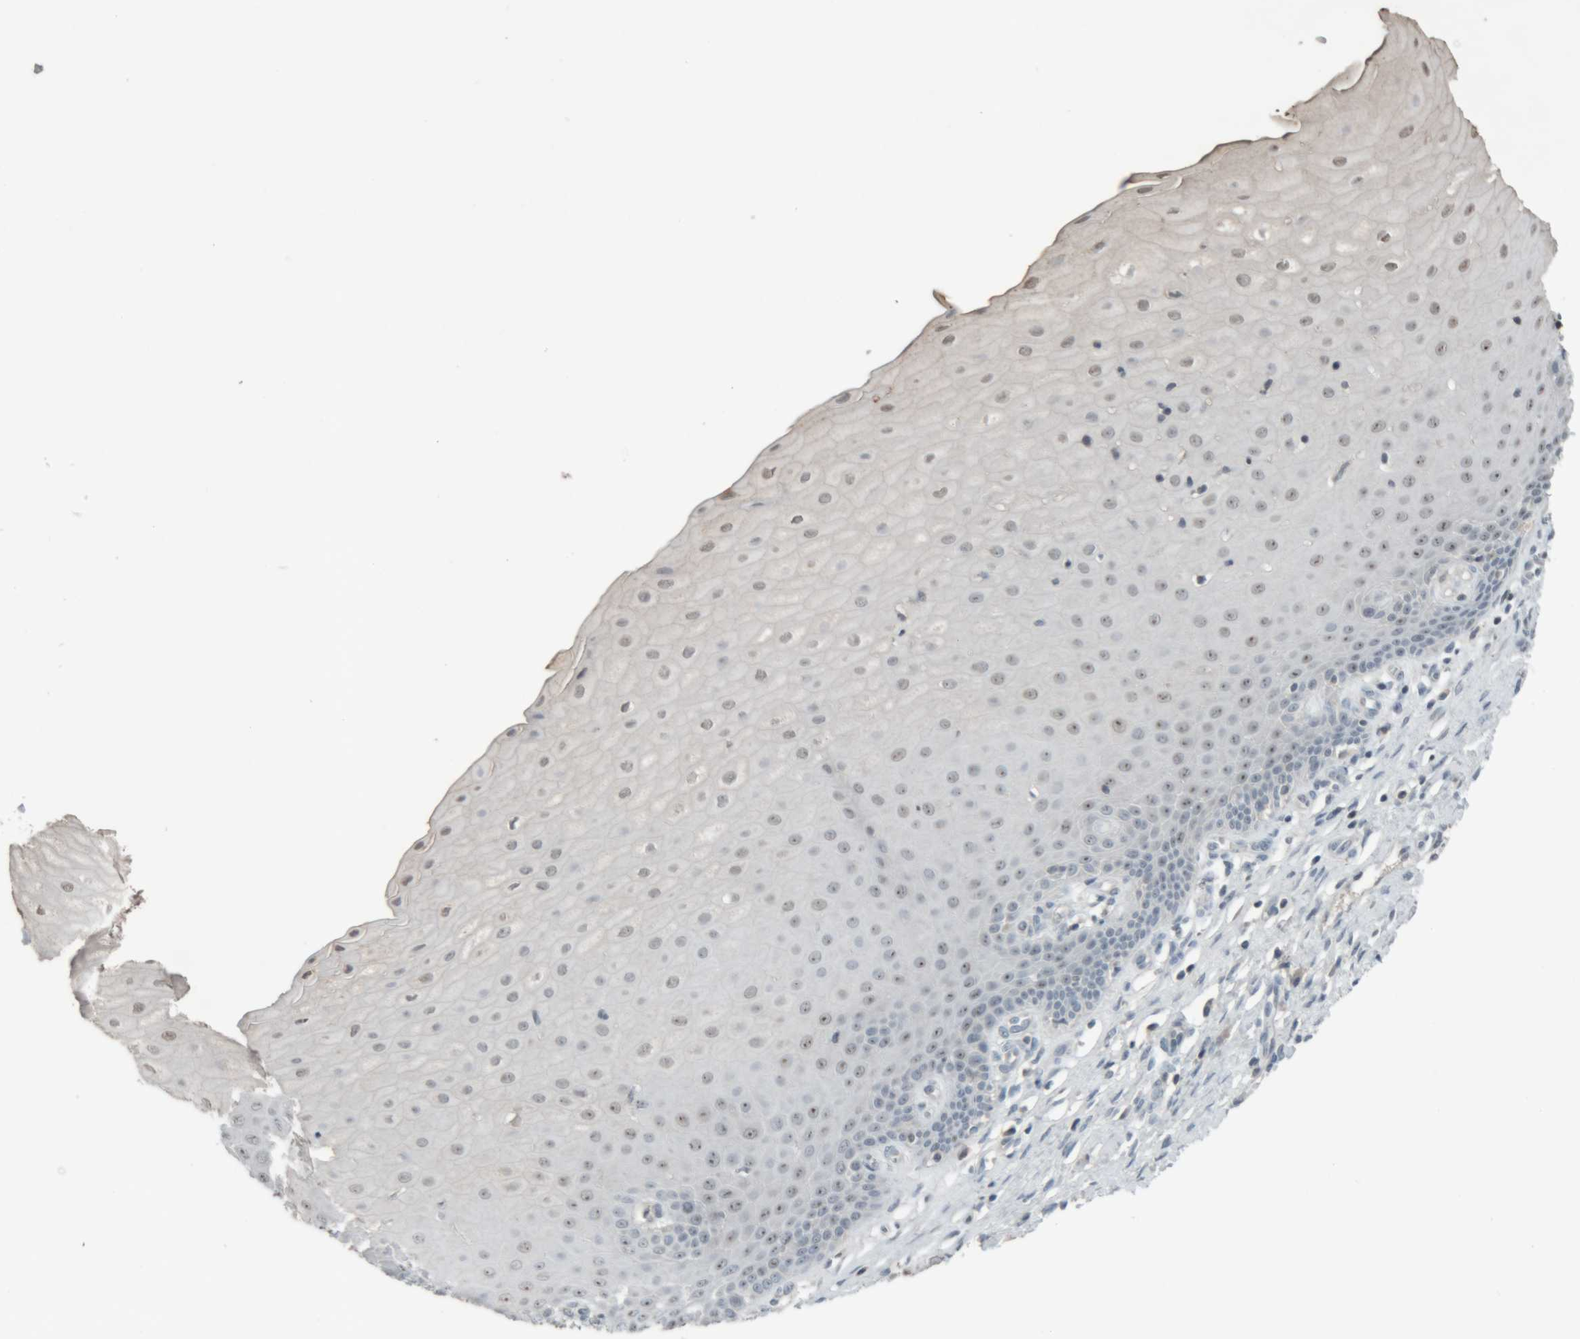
{"staining": {"intensity": "weak", "quantity": "<25%", "location": "nuclear"}, "tissue": "cervix", "cell_type": "Glandular cells", "image_type": "normal", "snomed": [{"axis": "morphology", "description": "Normal tissue, NOS"}, {"axis": "topography", "description": "Cervix"}], "caption": "The photomicrograph demonstrates no significant positivity in glandular cells of cervix. The staining was performed using DAB (3,3'-diaminobenzidine) to visualize the protein expression in brown, while the nuclei were stained in blue with hematoxylin (Magnification: 20x).", "gene": "RPF1", "patient": {"sex": "female", "age": 55}}